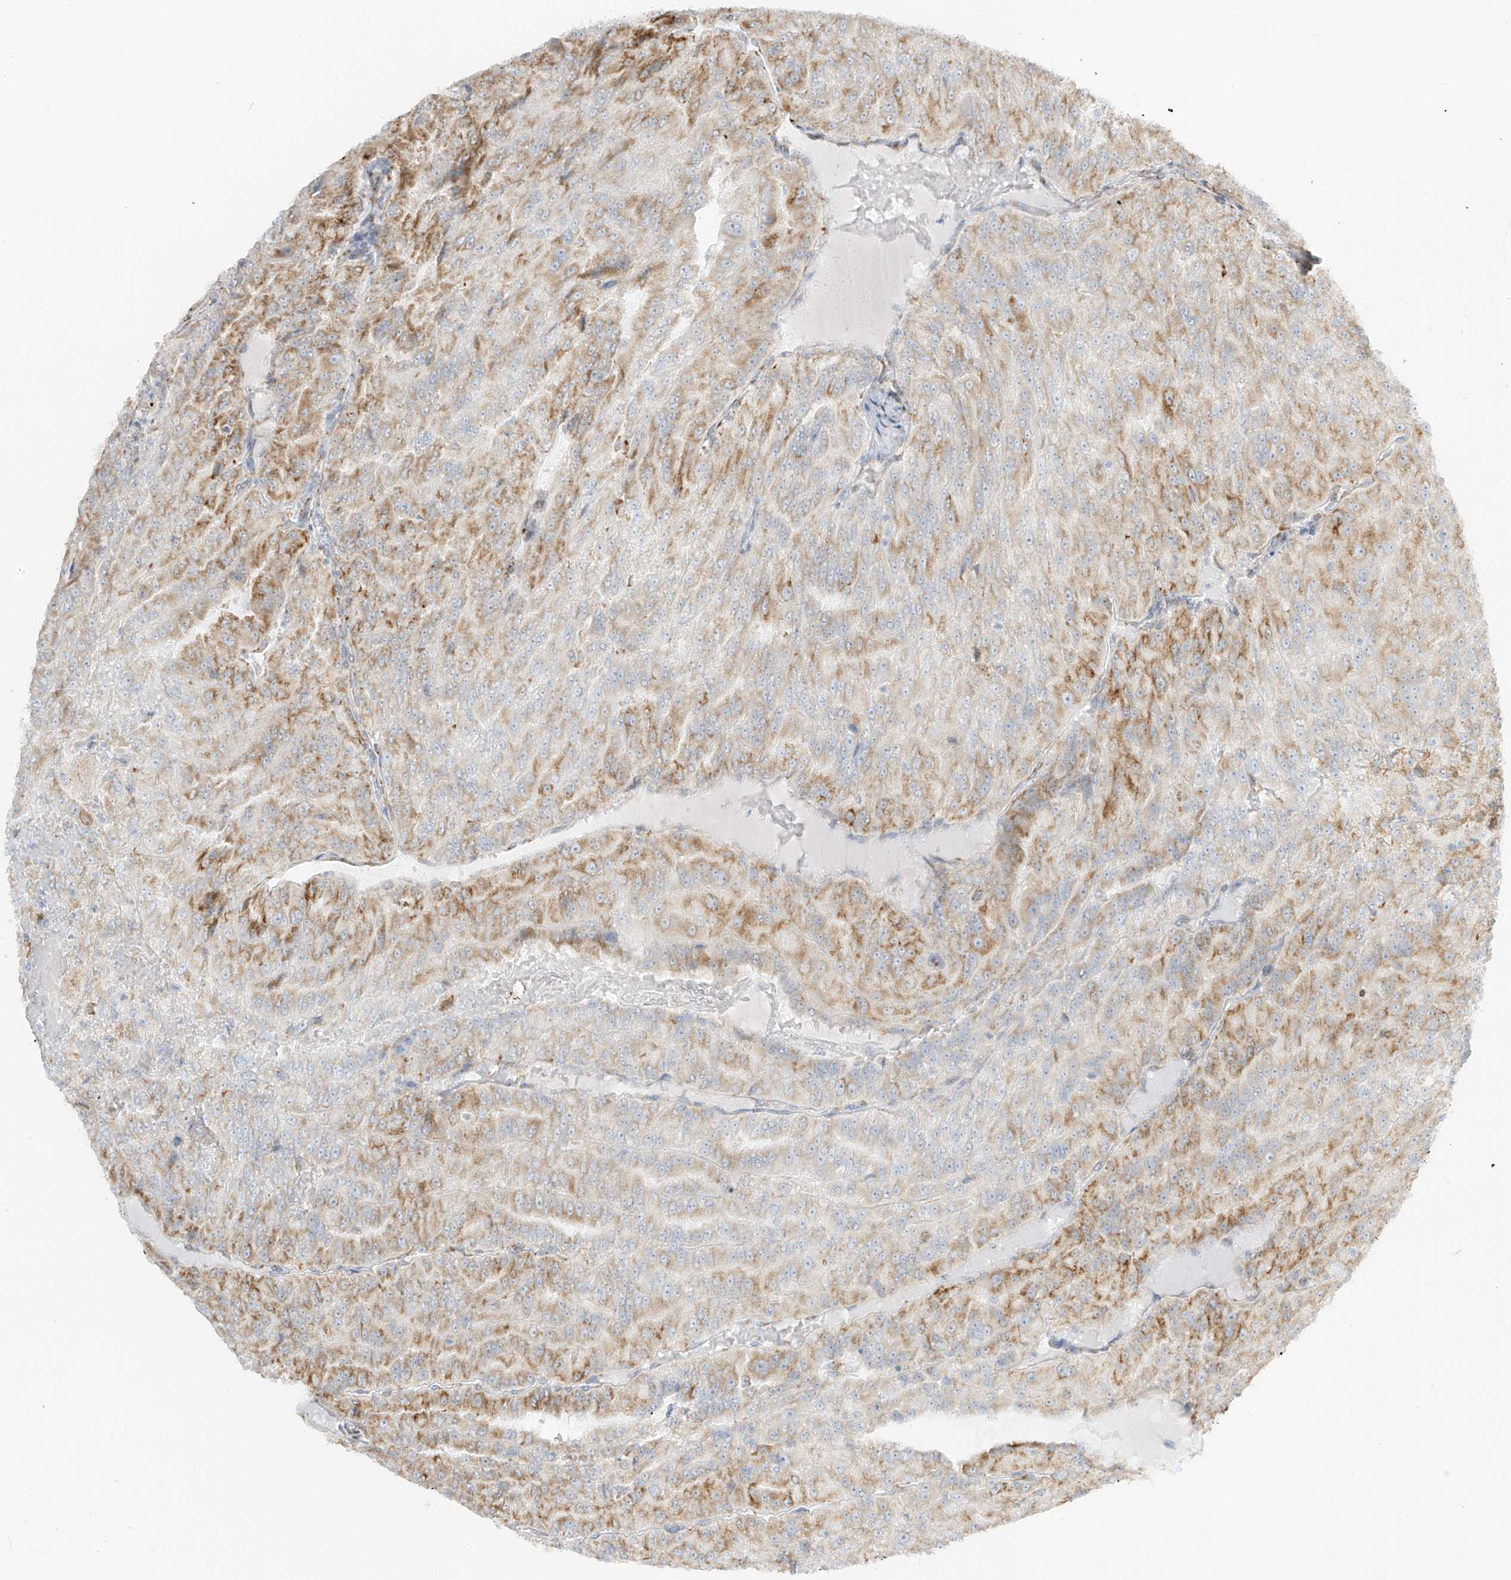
{"staining": {"intensity": "moderate", "quantity": ">75%", "location": "cytoplasmic/membranous"}, "tissue": "renal cancer", "cell_type": "Tumor cells", "image_type": "cancer", "snomed": [{"axis": "morphology", "description": "Adenocarcinoma, NOS"}, {"axis": "topography", "description": "Kidney"}], "caption": "This micrograph shows immunohistochemistry (IHC) staining of renal cancer, with medium moderate cytoplasmic/membranous staining in about >75% of tumor cells.", "gene": "LRRC59", "patient": {"sex": "female", "age": 63}}